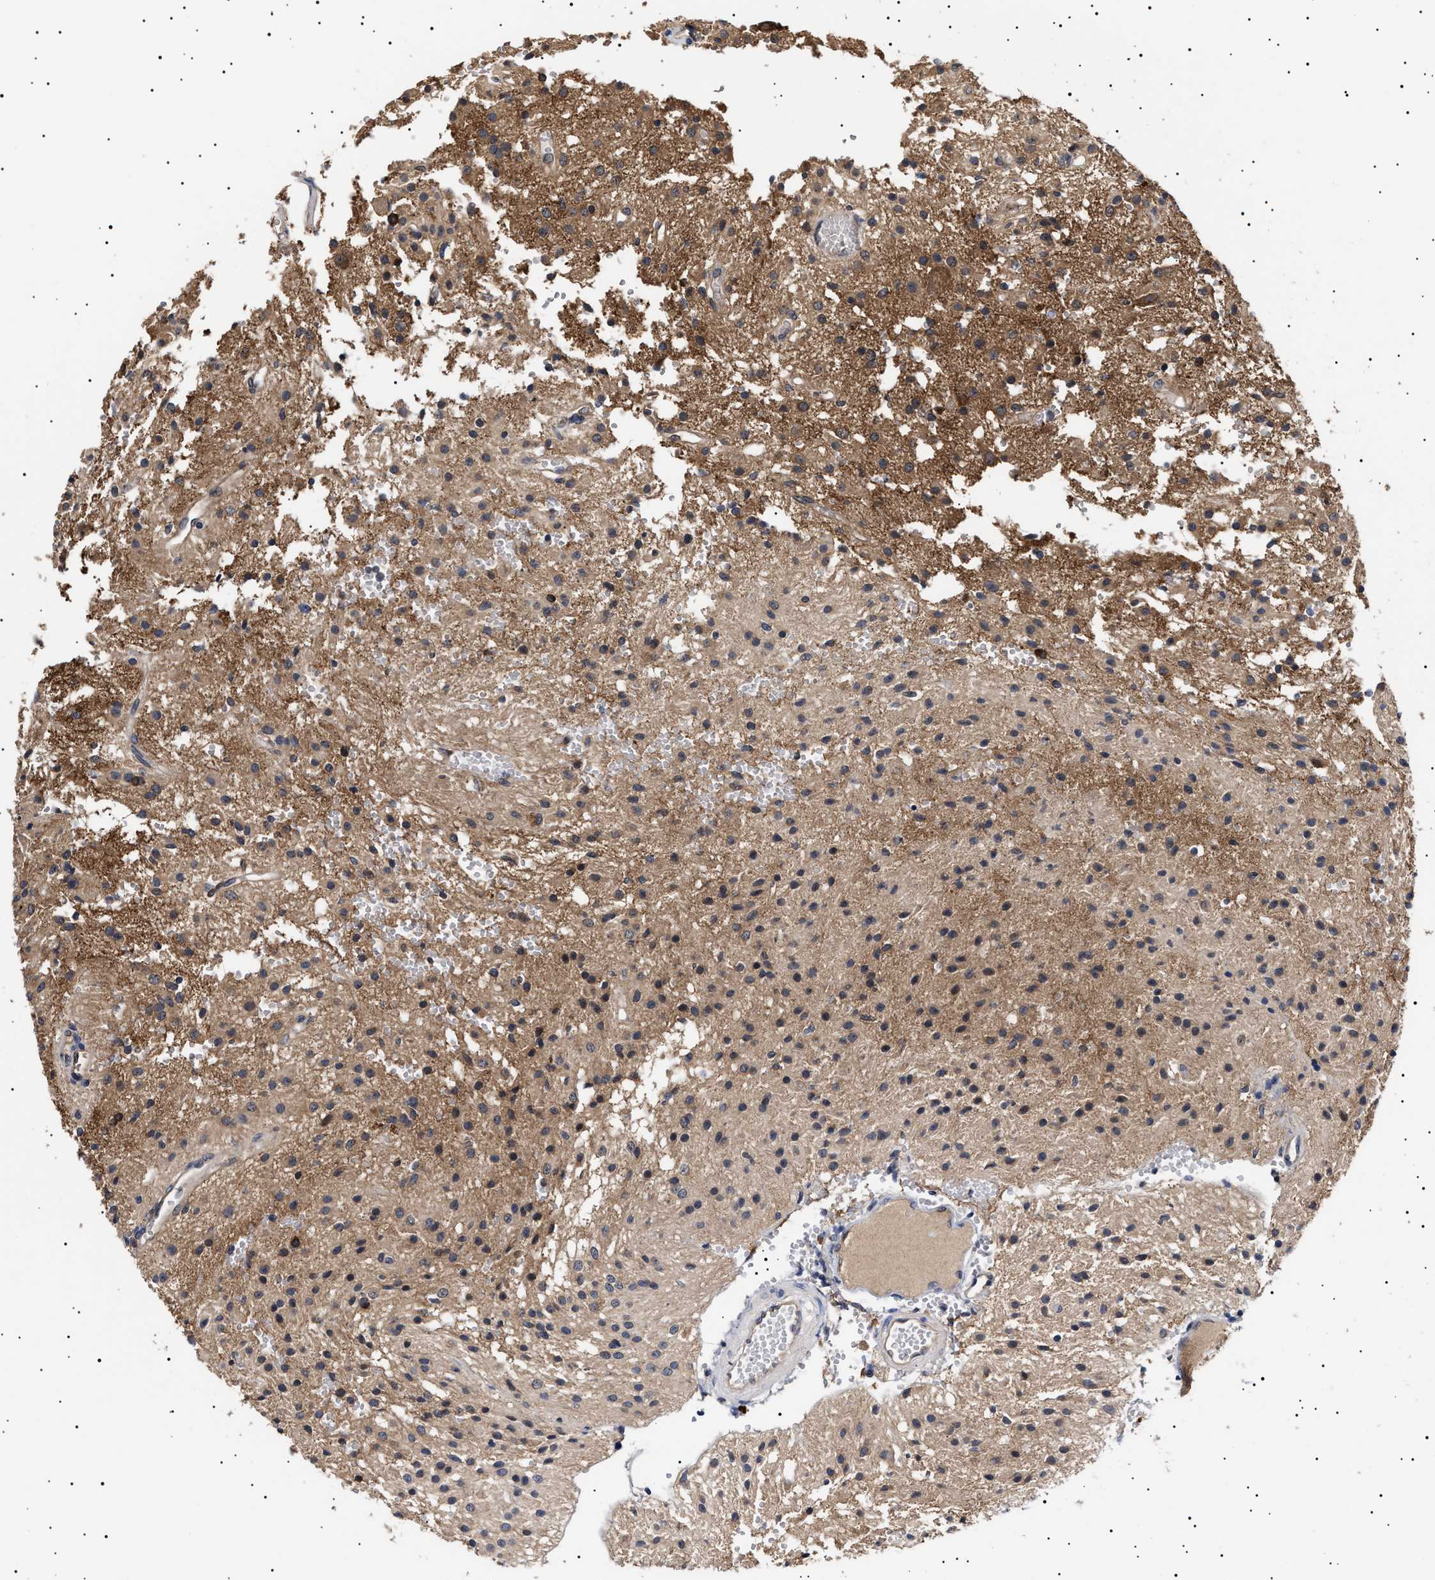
{"staining": {"intensity": "moderate", "quantity": ">75%", "location": "cytoplasmic/membranous"}, "tissue": "glioma", "cell_type": "Tumor cells", "image_type": "cancer", "snomed": [{"axis": "morphology", "description": "Glioma, malignant, High grade"}, {"axis": "topography", "description": "Brain"}], "caption": "Tumor cells reveal medium levels of moderate cytoplasmic/membranous expression in approximately >75% of cells in human high-grade glioma (malignant).", "gene": "KRBA1", "patient": {"sex": "female", "age": 59}}